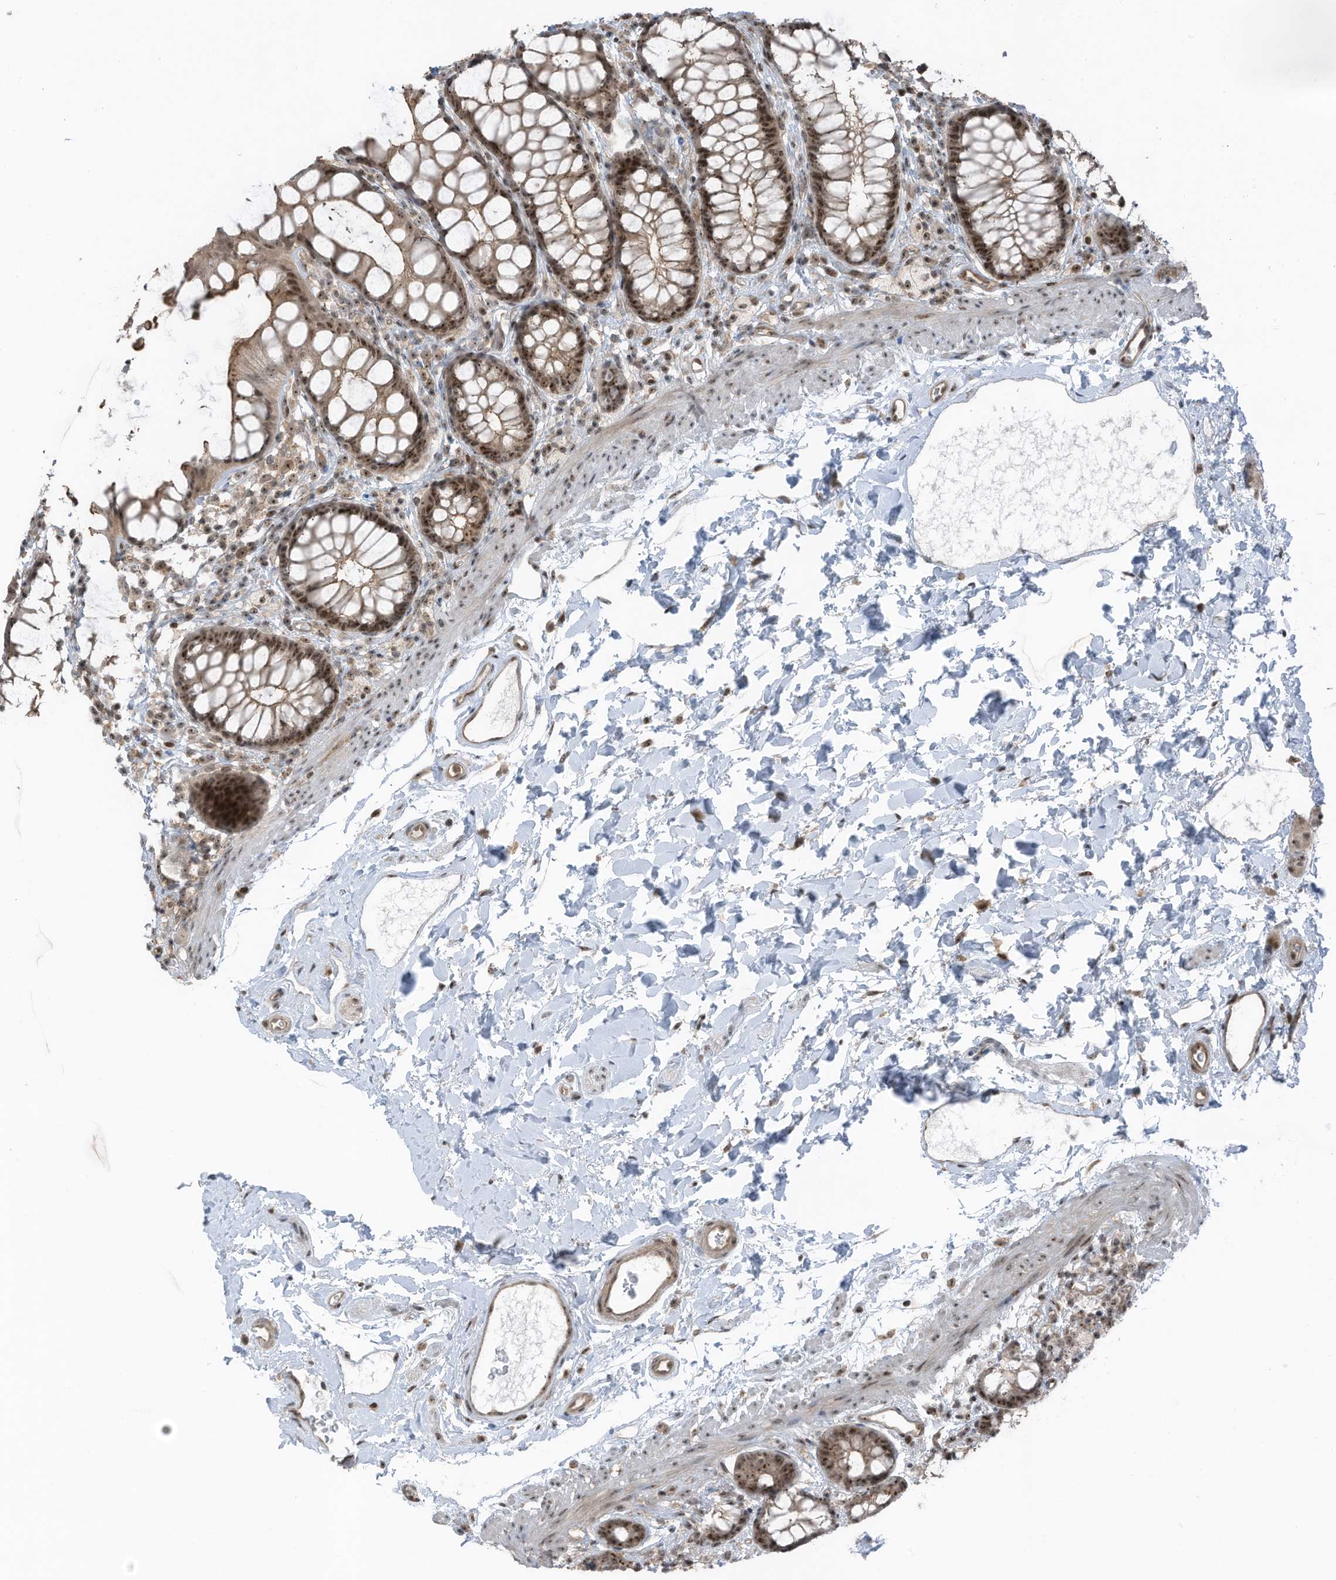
{"staining": {"intensity": "moderate", "quantity": ">75%", "location": "cytoplasmic/membranous,nuclear"}, "tissue": "rectum", "cell_type": "Glandular cells", "image_type": "normal", "snomed": [{"axis": "morphology", "description": "Normal tissue, NOS"}, {"axis": "topography", "description": "Rectum"}], "caption": "IHC image of normal rectum: human rectum stained using IHC displays medium levels of moderate protein expression localized specifically in the cytoplasmic/membranous,nuclear of glandular cells, appearing as a cytoplasmic/membranous,nuclear brown color.", "gene": "UTP3", "patient": {"sex": "female", "age": 65}}